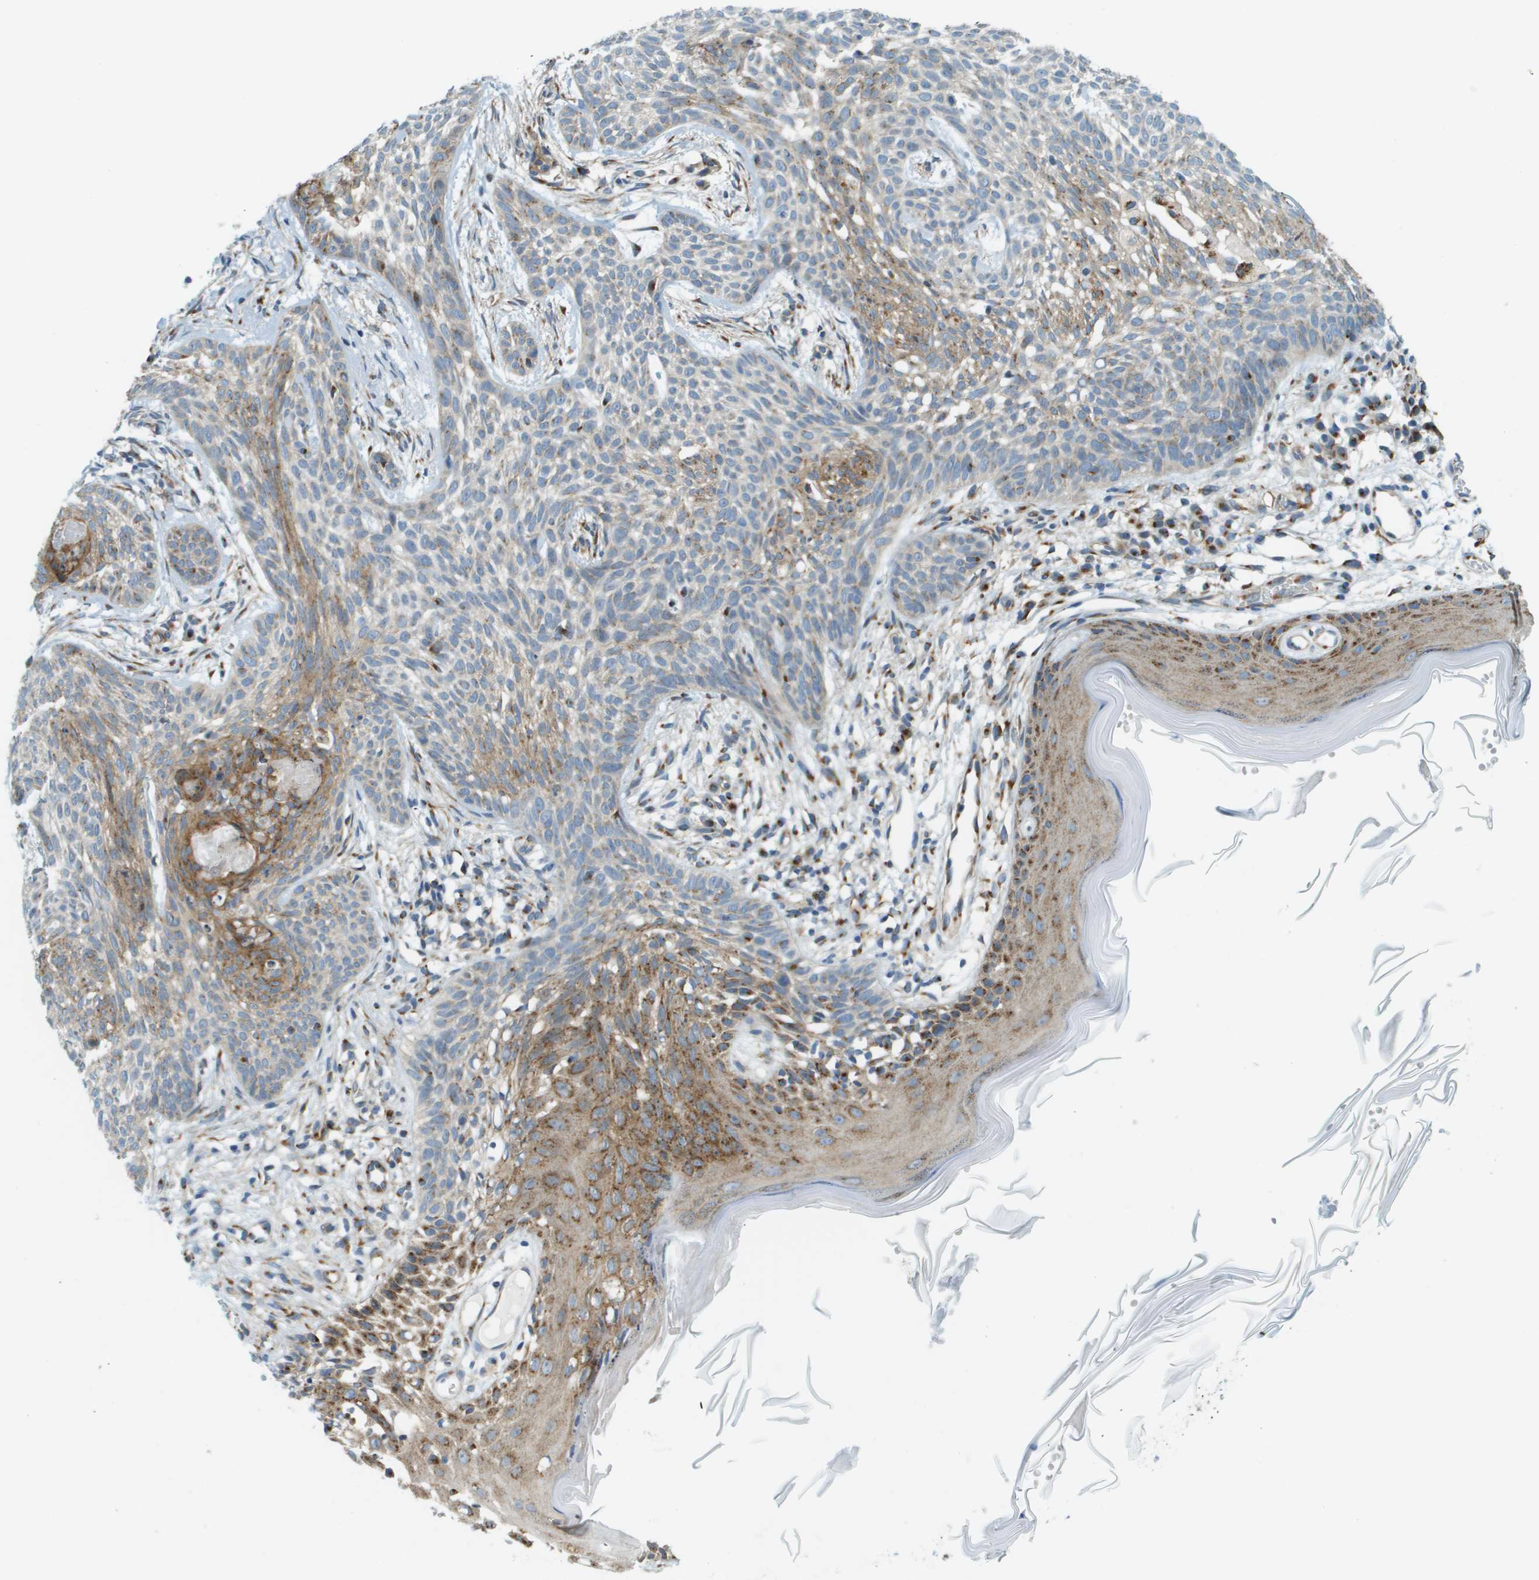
{"staining": {"intensity": "moderate", "quantity": "<25%", "location": "cytoplasmic/membranous"}, "tissue": "skin cancer", "cell_type": "Tumor cells", "image_type": "cancer", "snomed": [{"axis": "morphology", "description": "Basal cell carcinoma"}, {"axis": "topography", "description": "Skin"}], "caption": "Protein staining by immunohistochemistry reveals moderate cytoplasmic/membranous positivity in approximately <25% of tumor cells in skin cancer (basal cell carcinoma).", "gene": "ACBD3", "patient": {"sex": "female", "age": 59}}